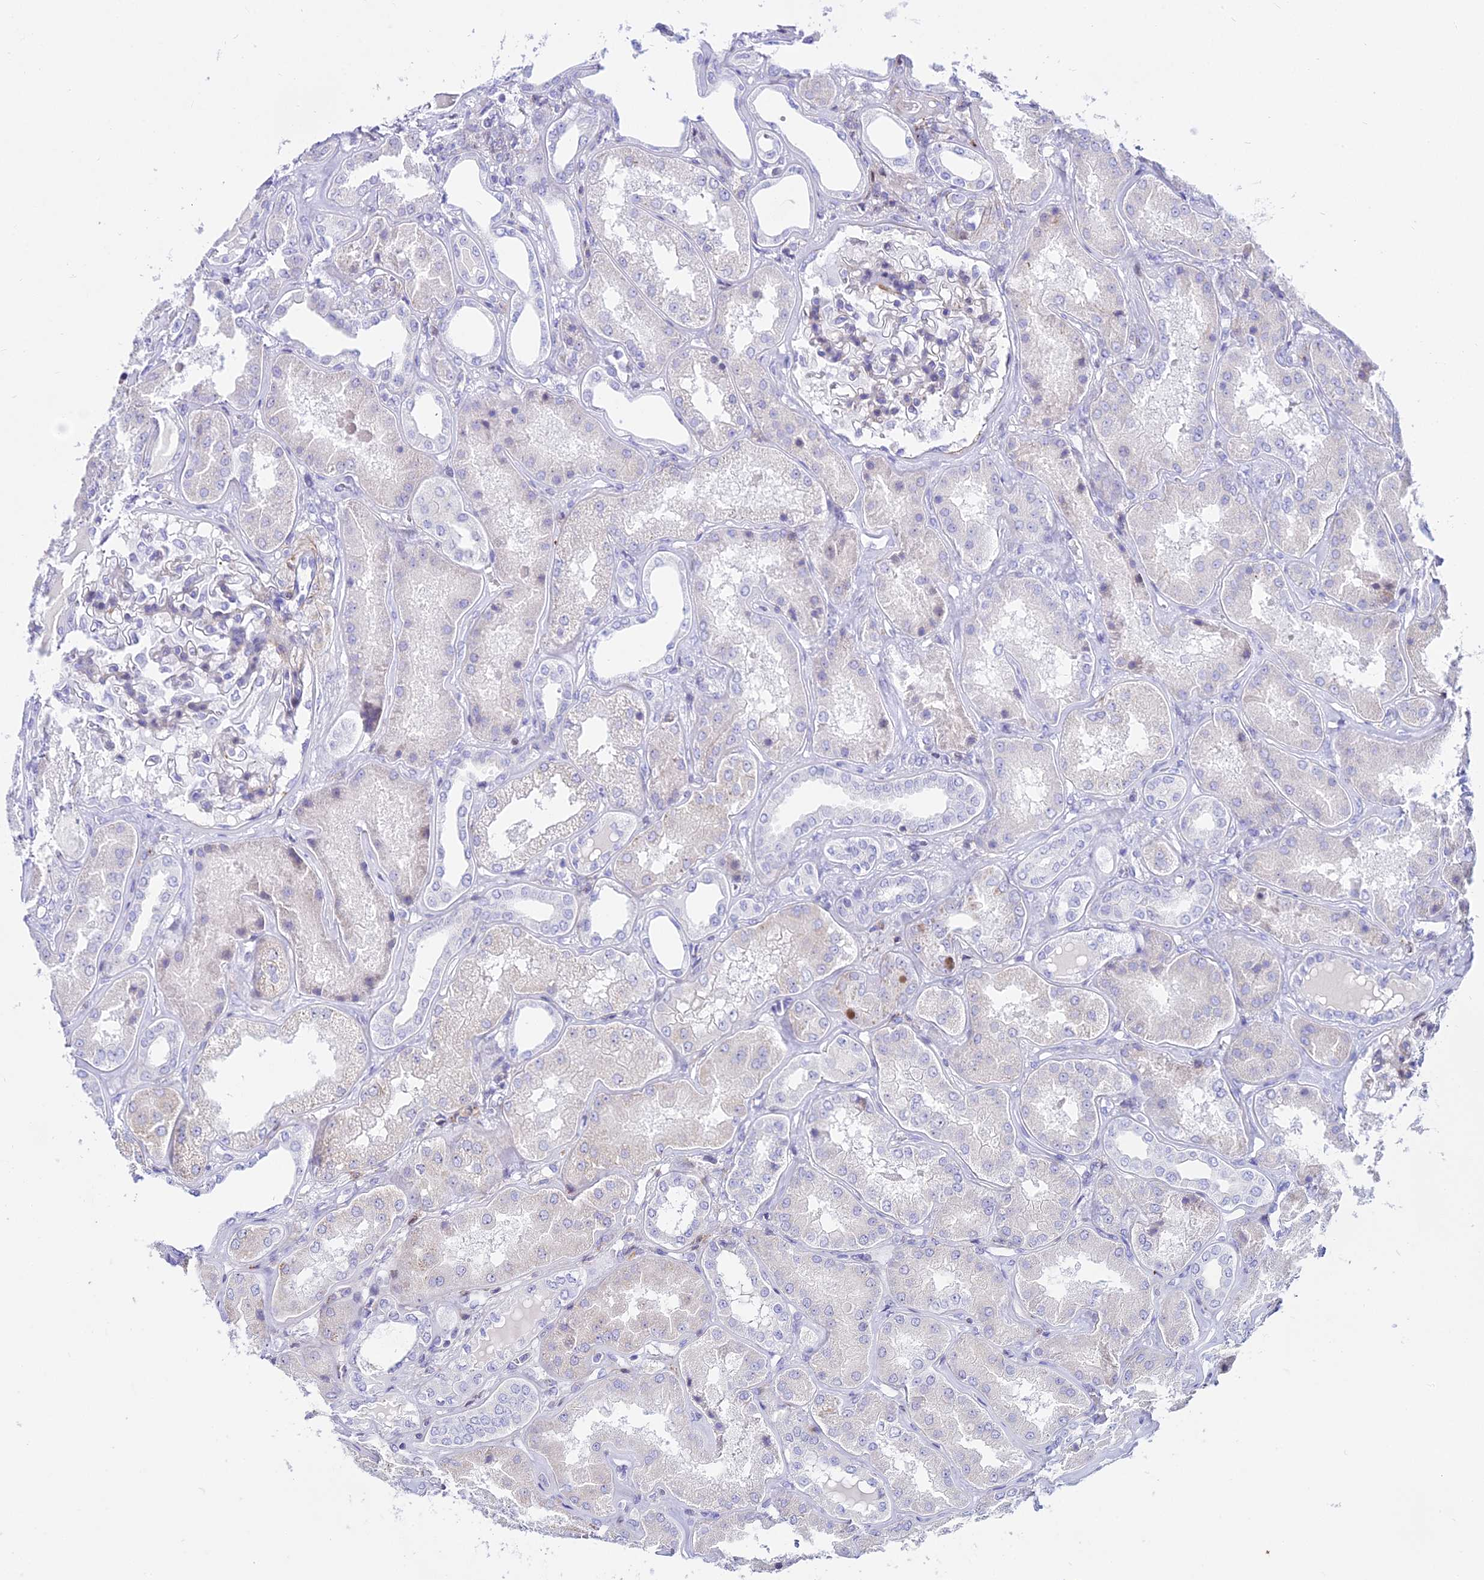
{"staining": {"intensity": "negative", "quantity": "none", "location": "none"}, "tissue": "kidney", "cell_type": "Cells in glomeruli", "image_type": "normal", "snomed": [{"axis": "morphology", "description": "Normal tissue, NOS"}, {"axis": "topography", "description": "Kidney"}], "caption": "This is an immunohistochemistry (IHC) photomicrograph of normal kidney. There is no staining in cells in glomeruli.", "gene": "DLX1", "patient": {"sex": "female", "age": 56}}